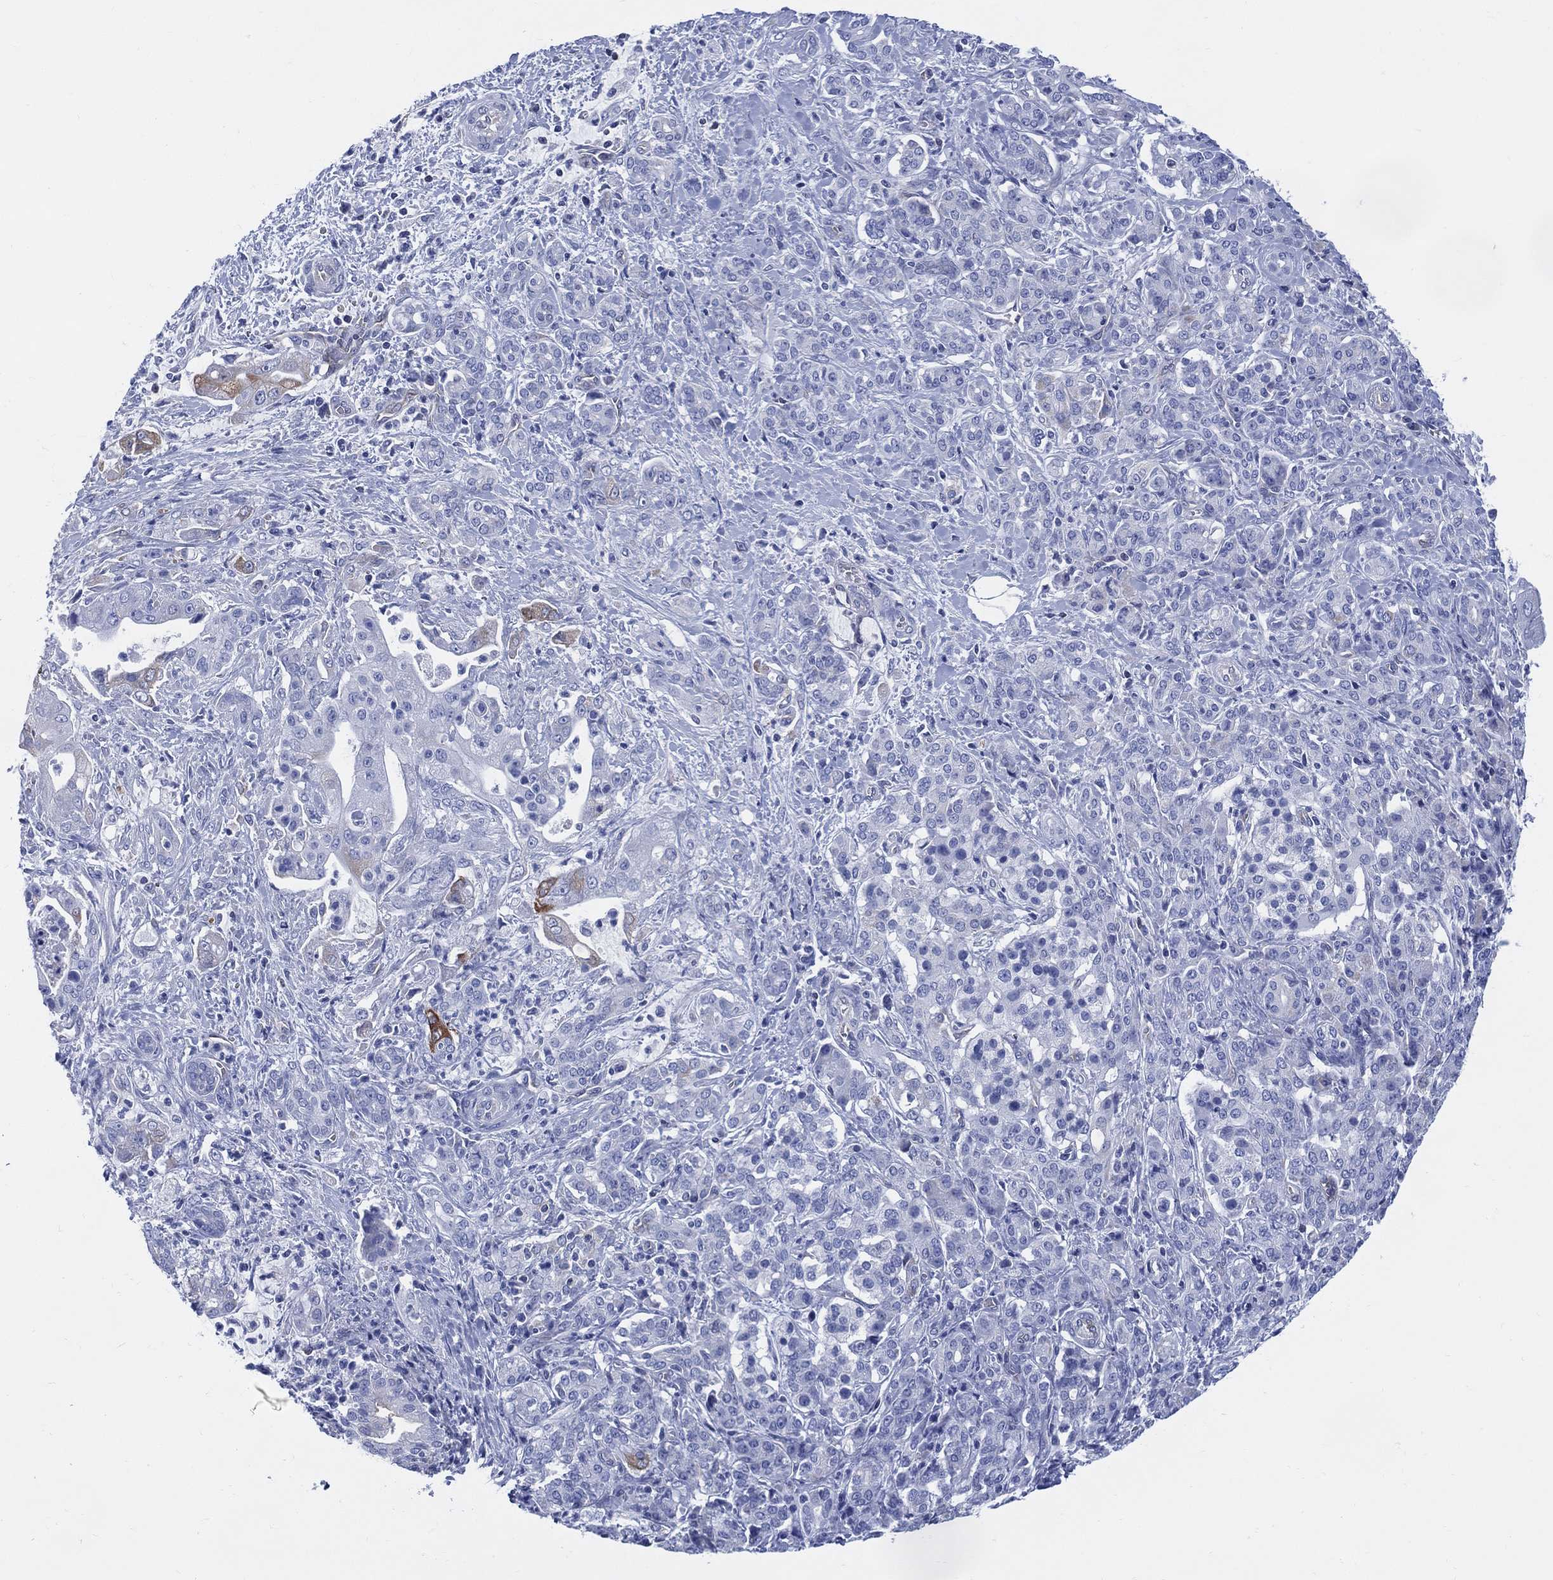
{"staining": {"intensity": "negative", "quantity": "none", "location": "none"}, "tissue": "pancreatic cancer", "cell_type": "Tumor cells", "image_type": "cancer", "snomed": [{"axis": "morphology", "description": "Normal tissue, NOS"}, {"axis": "morphology", "description": "Inflammation, NOS"}, {"axis": "morphology", "description": "Adenocarcinoma, NOS"}, {"axis": "topography", "description": "Pancreas"}], "caption": "Immunohistochemistry (IHC) micrograph of adenocarcinoma (pancreatic) stained for a protein (brown), which exhibits no positivity in tumor cells.", "gene": "DDI1", "patient": {"sex": "male", "age": 57}}